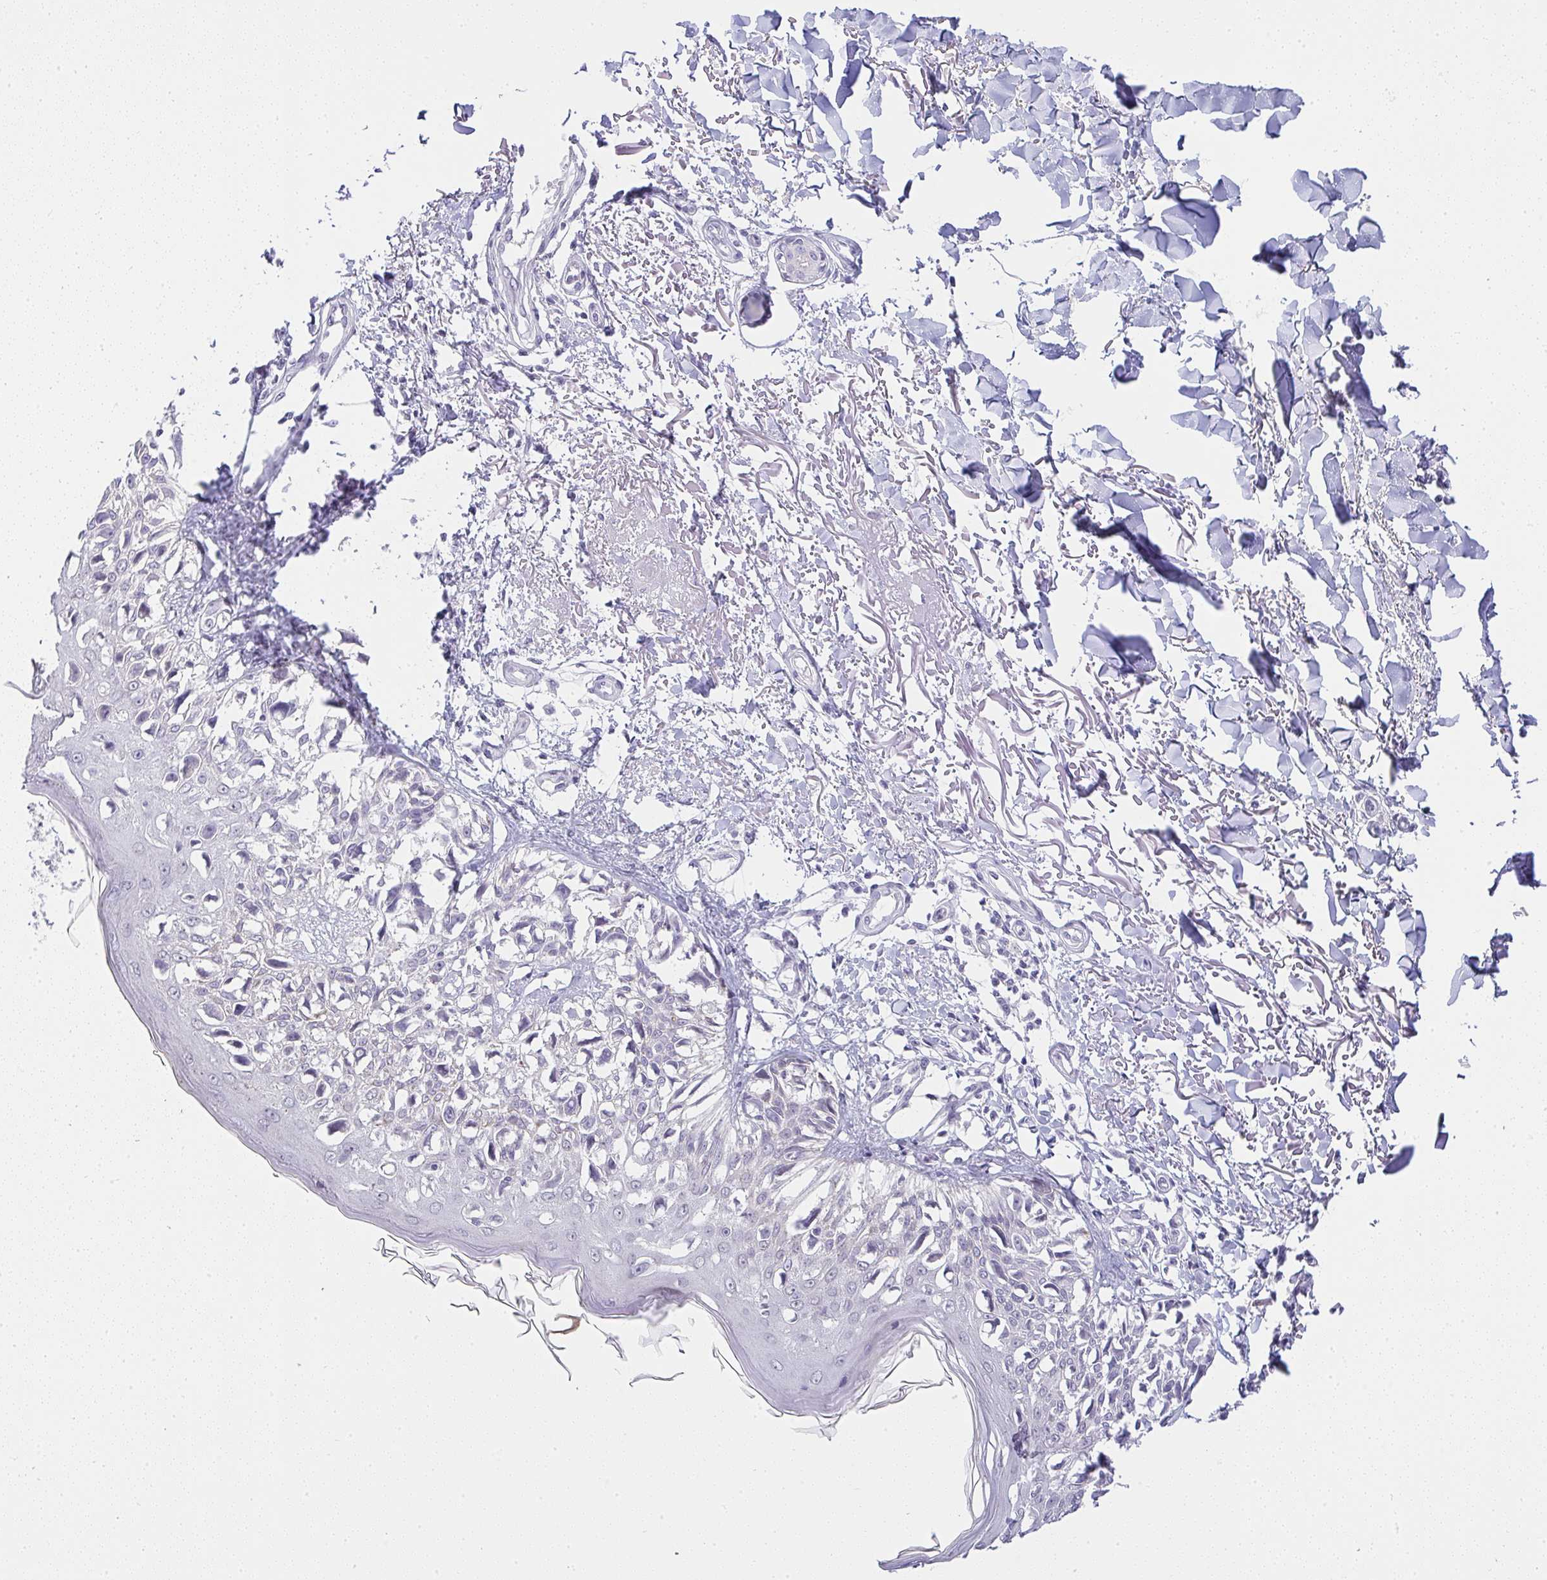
{"staining": {"intensity": "negative", "quantity": "none", "location": "none"}, "tissue": "melanoma", "cell_type": "Tumor cells", "image_type": "cancer", "snomed": [{"axis": "morphology", "description": "Malignant melanoma, NOS"}, {"axis": "topography", "description": "Skin"}], "caption": "High magnification brightfield microscopy of malignant melanoma stained with DAB (3,3'-diaminobenzidine) (brown) and counterstained with hematoxylin (blue): tumor cells show no significant positivity.", "gene": "CACNA1S", "patient": {"sex": "male", "age": 73}}